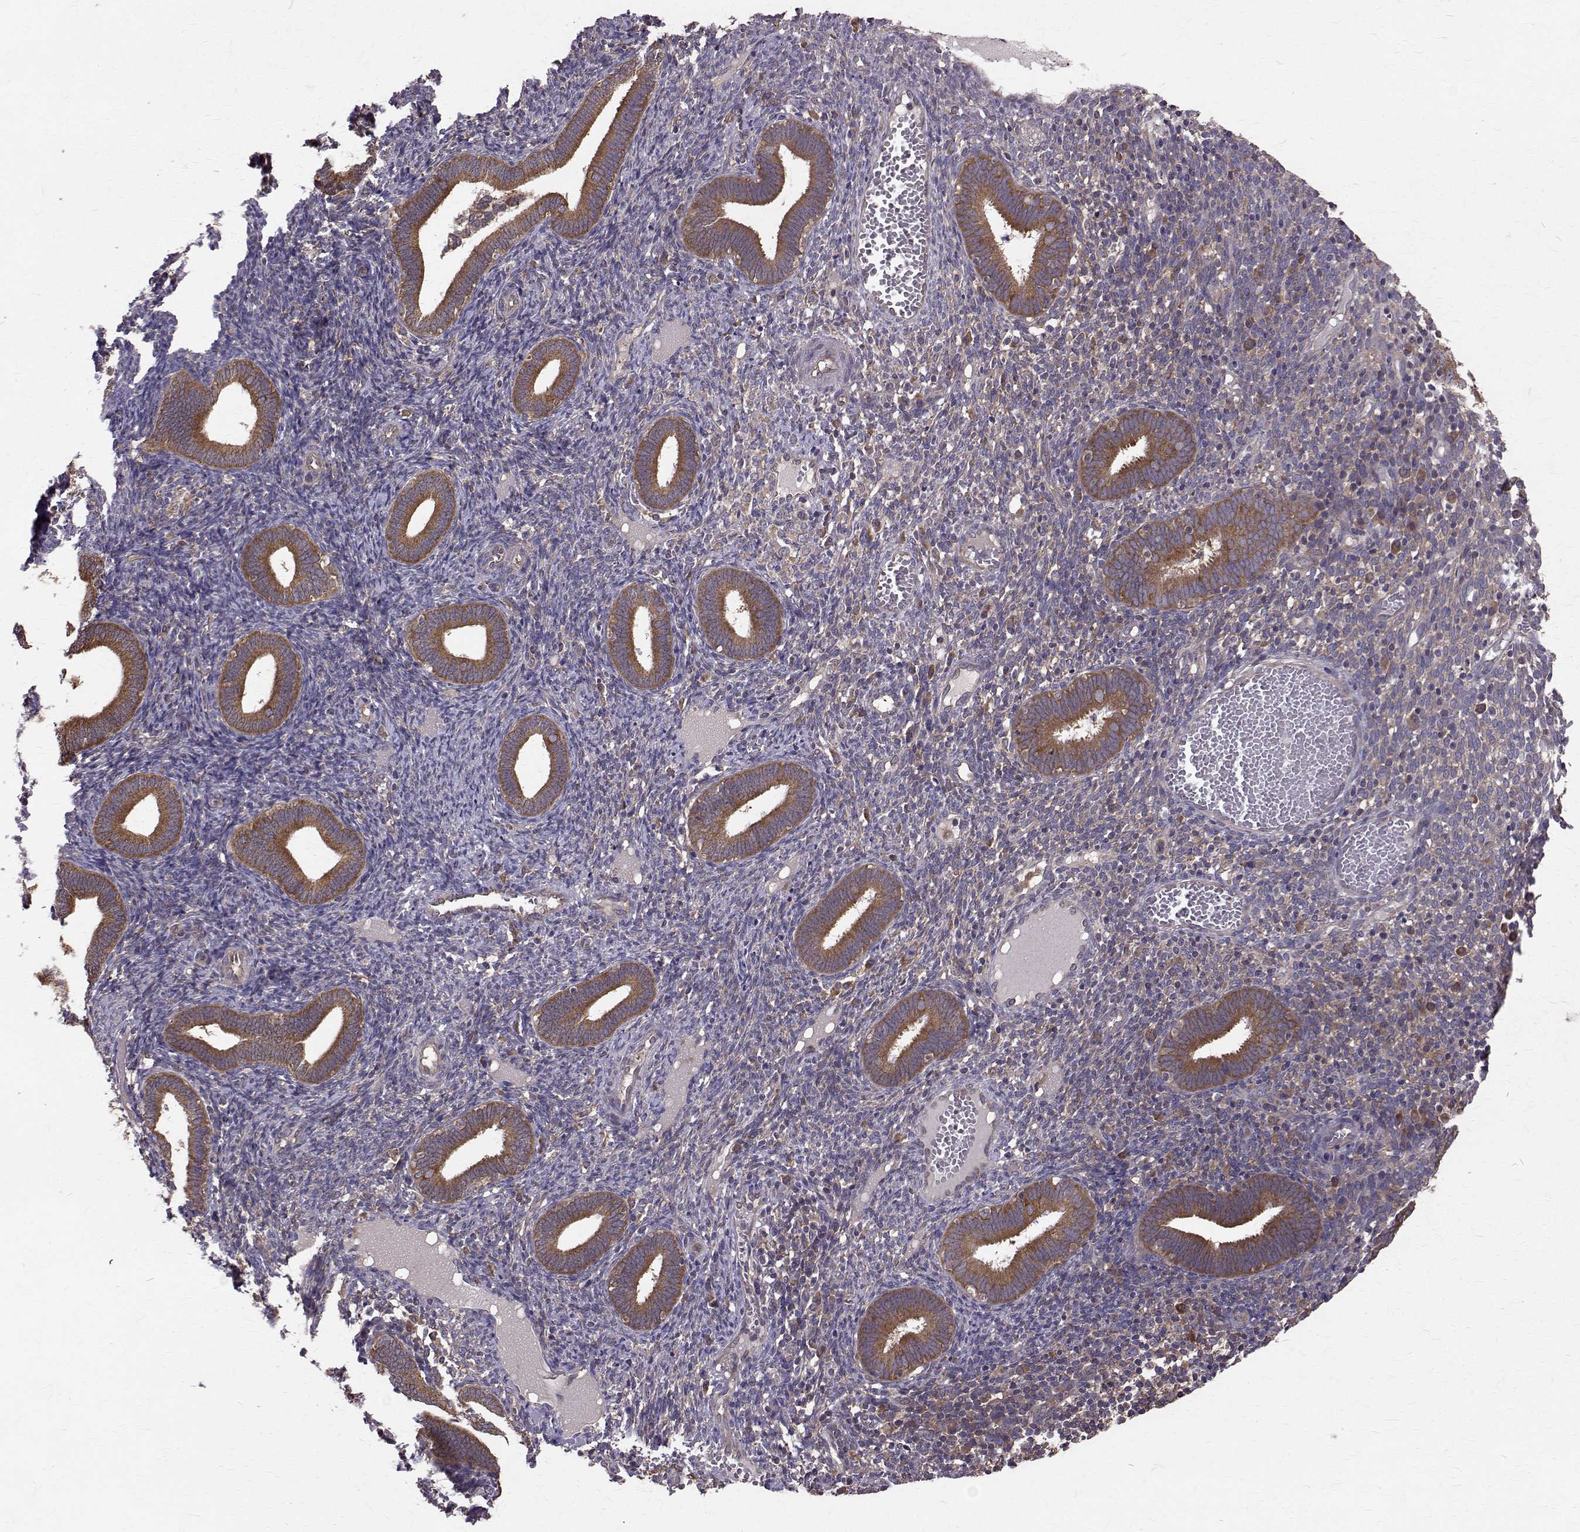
{"staining": {"intensity": "negative", "quantity": "none", "location": "none"}, "tissue": "endometrium", "cell_type": "Cells in endometrial stroma", "image_type": "normal", "snomed": [{"axis": "morphology", "description": "Normal tissue, NOS"}, {"axis": "topography", "description": "Endometrium"}], "caption": "Immunohistochemistry (IHC) histopathology image of normal endometrium: human endometrium stained with DAB demonstrates no significant protein staining in cells in endometrial stroma. Brightfield microscopy of immunohistochemistry stained with DAB (3,3'-diaminobenzidine) (brown) and hematoxylin (blue), captured at high magnification.", "gene": "FARSB", "patient": {"sex": "female", "age": 41}}